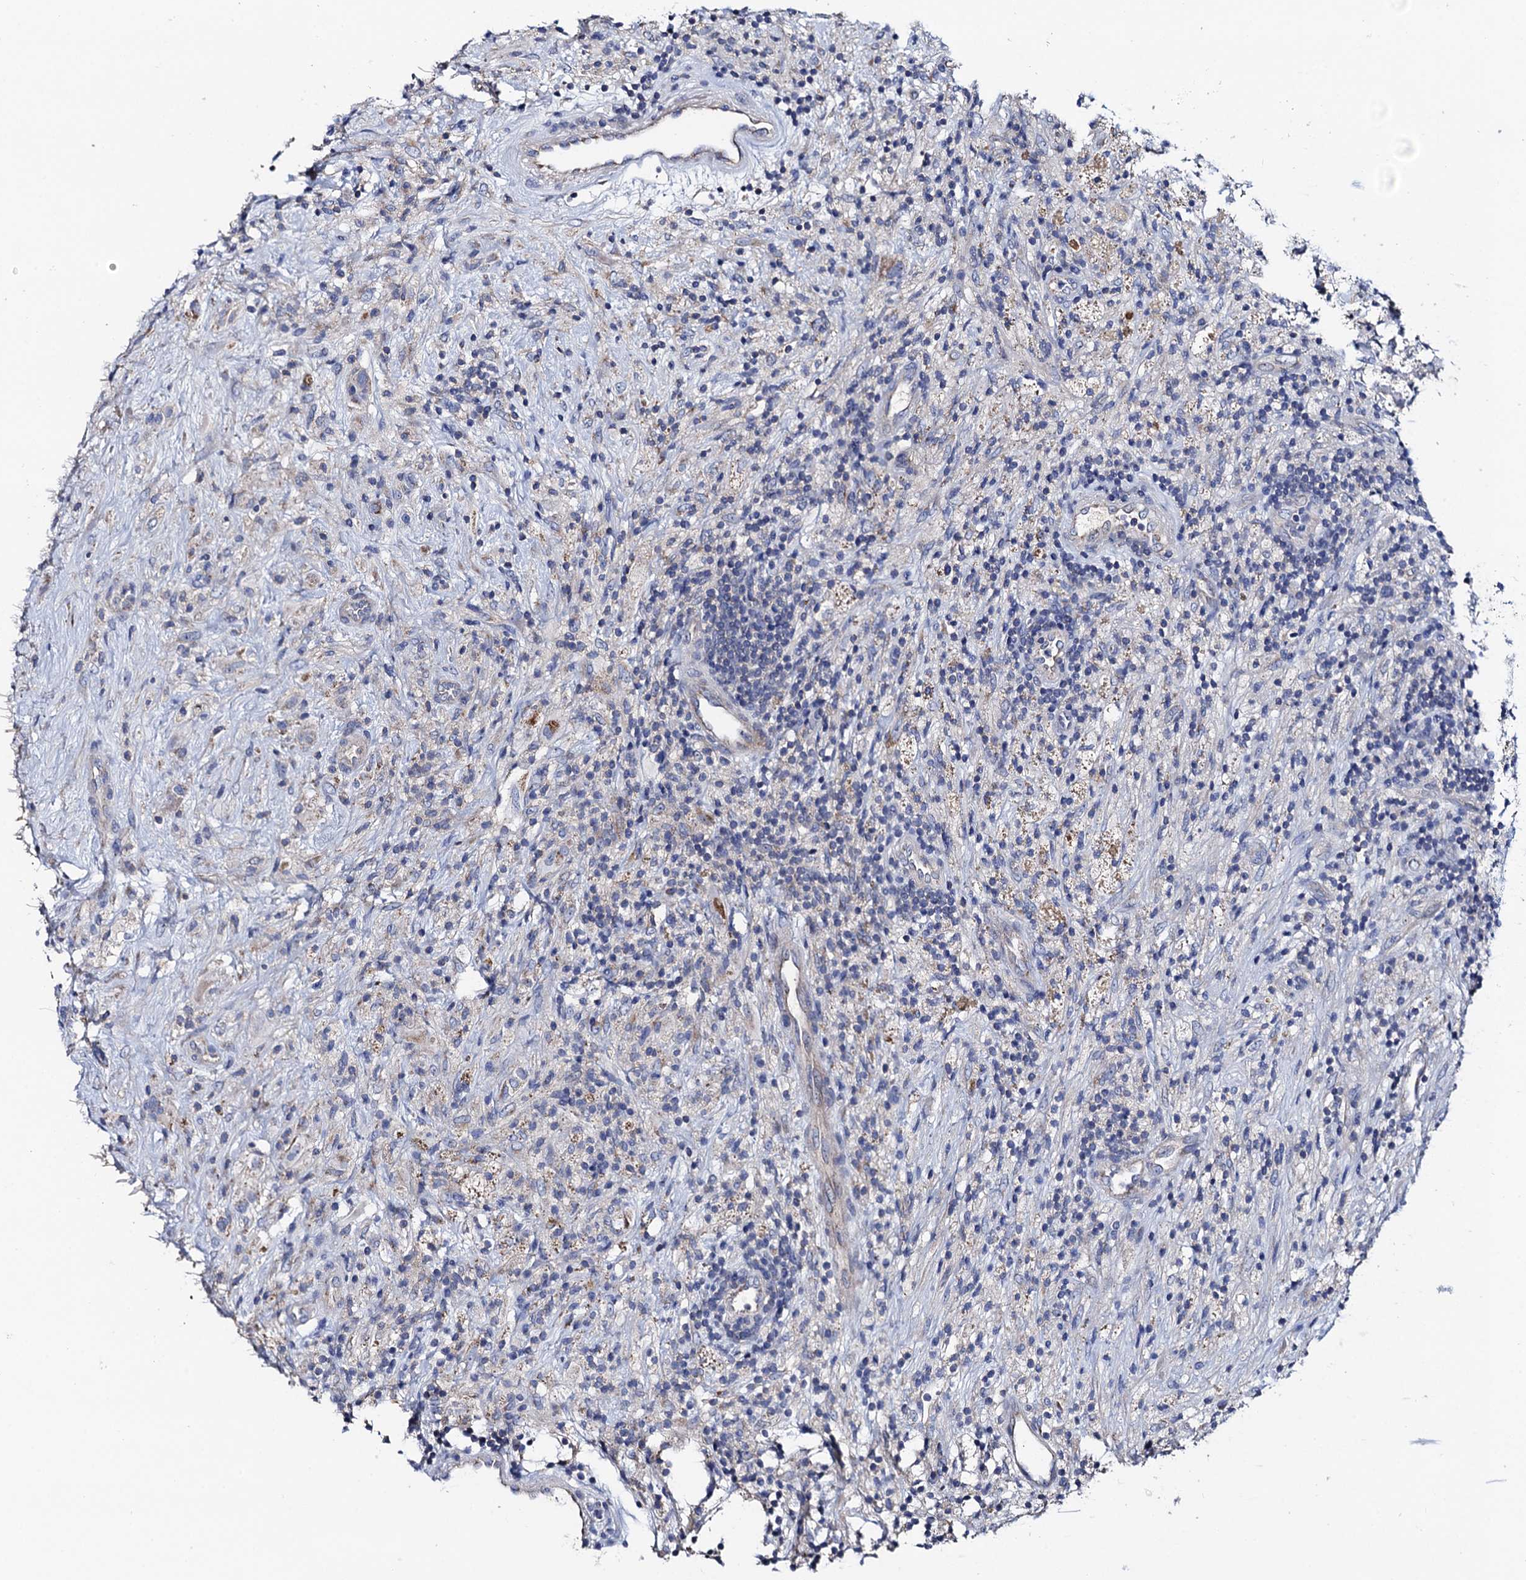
{"staining": {"intensity": "negative", "quantity": "none", "location": "none"}, "tissue": "glioma", "cell_type": "Tumor cells", "image_type": "cancer", "snomed": [{"axis": "morphology", "description": "Glioma, malignant, High grade"}, {"axis": "topography", "description": "Brain"}], "caption": "A histopathology image of human glioma is negative for staining in tumor cells. (Brightfield microscopy of DAB (3,3'-diaminobenzidine) immunohistochemistry (IHC) at high magnification).", "gene": "MRPL48", "patient": {"sex": "male", "age": 69}}